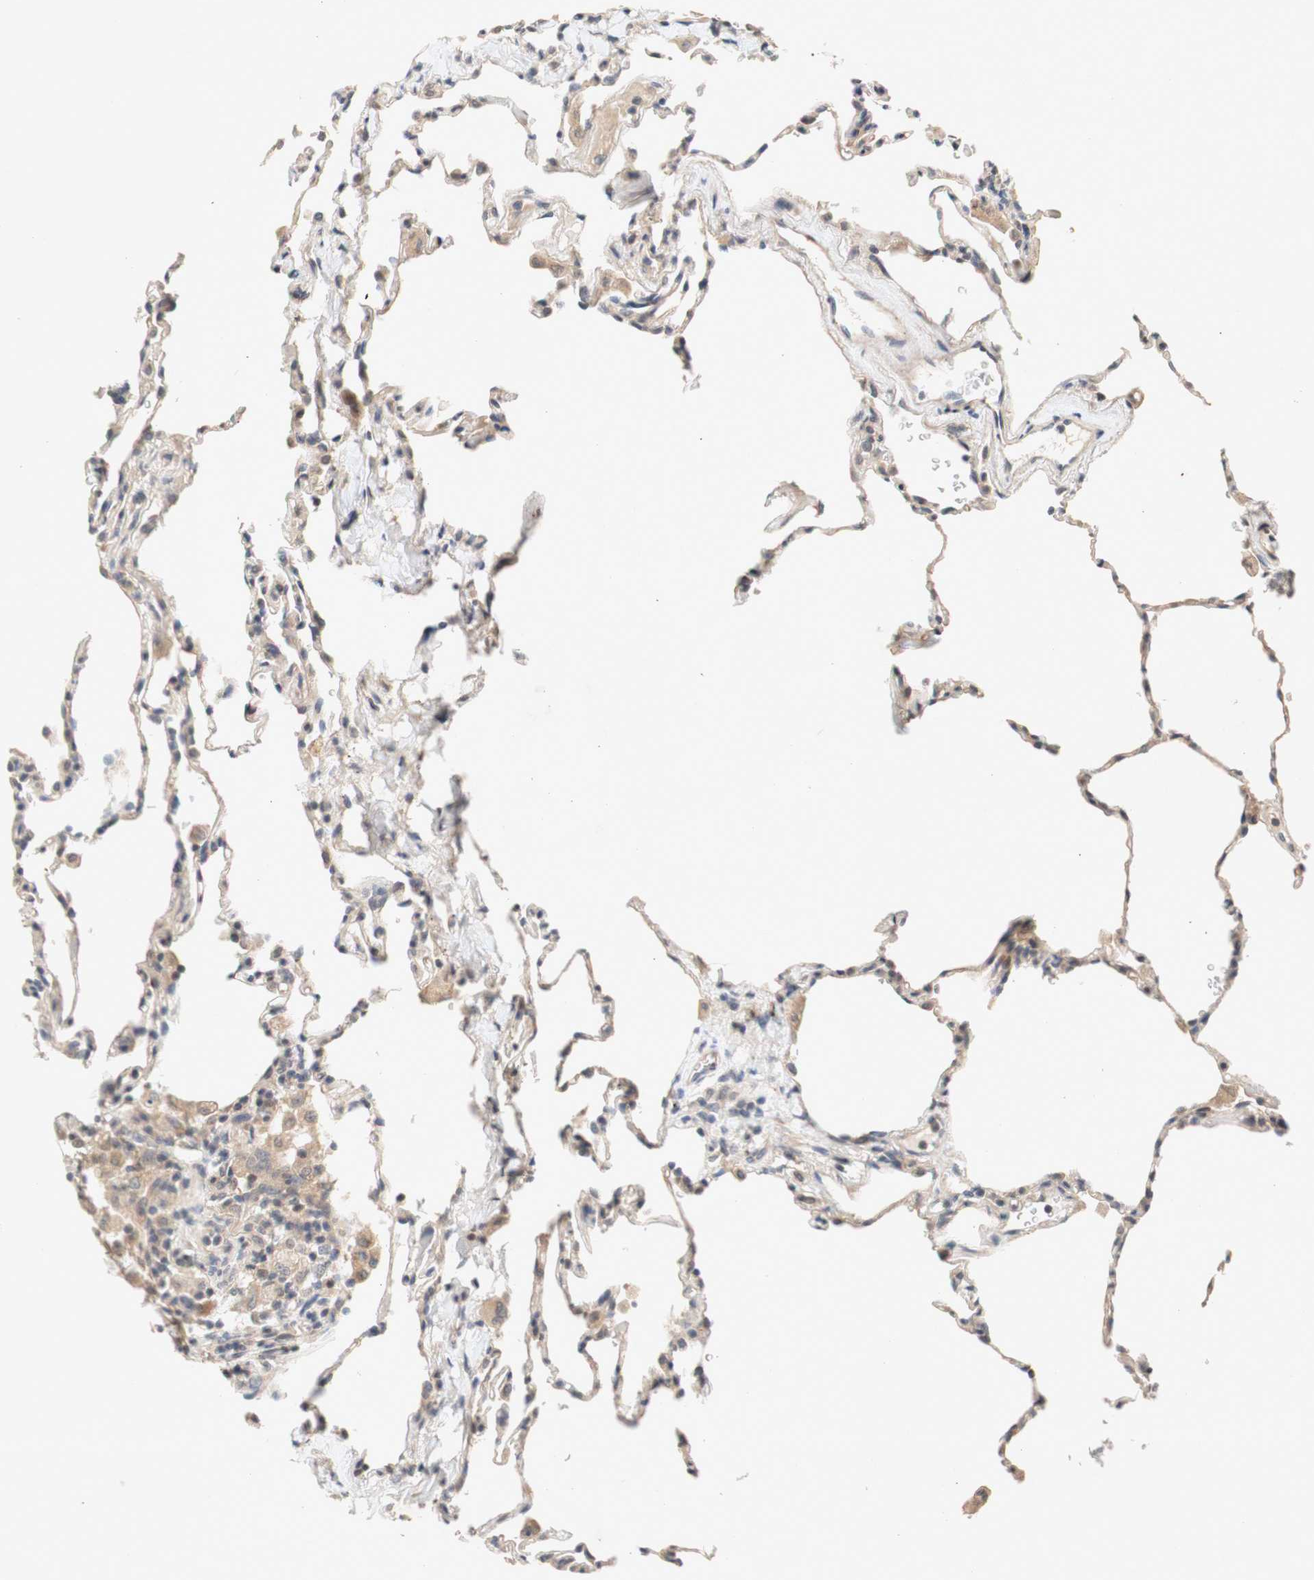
{"staining": {"intensity": "moderate", "quantity": "25%-75%", "location": "cytoplasmic/membranous,nuclear"}, "tissue": "lung", "cell_type": "Alveolar cells", "image_type": "normal", "snomed": [{"axis": "morphology", "description": "Normal tissue, NOS"}, {"axis": "topography", "description": "Lung"}], "caption": "This is an image of IHC staining of unremarkable lung, which shows moderate staining in the cytoplasmic/membranous,nuclear of alveolar cells.", "gene": "PIN1", "patient": {"sex": "male", "age": 59}}